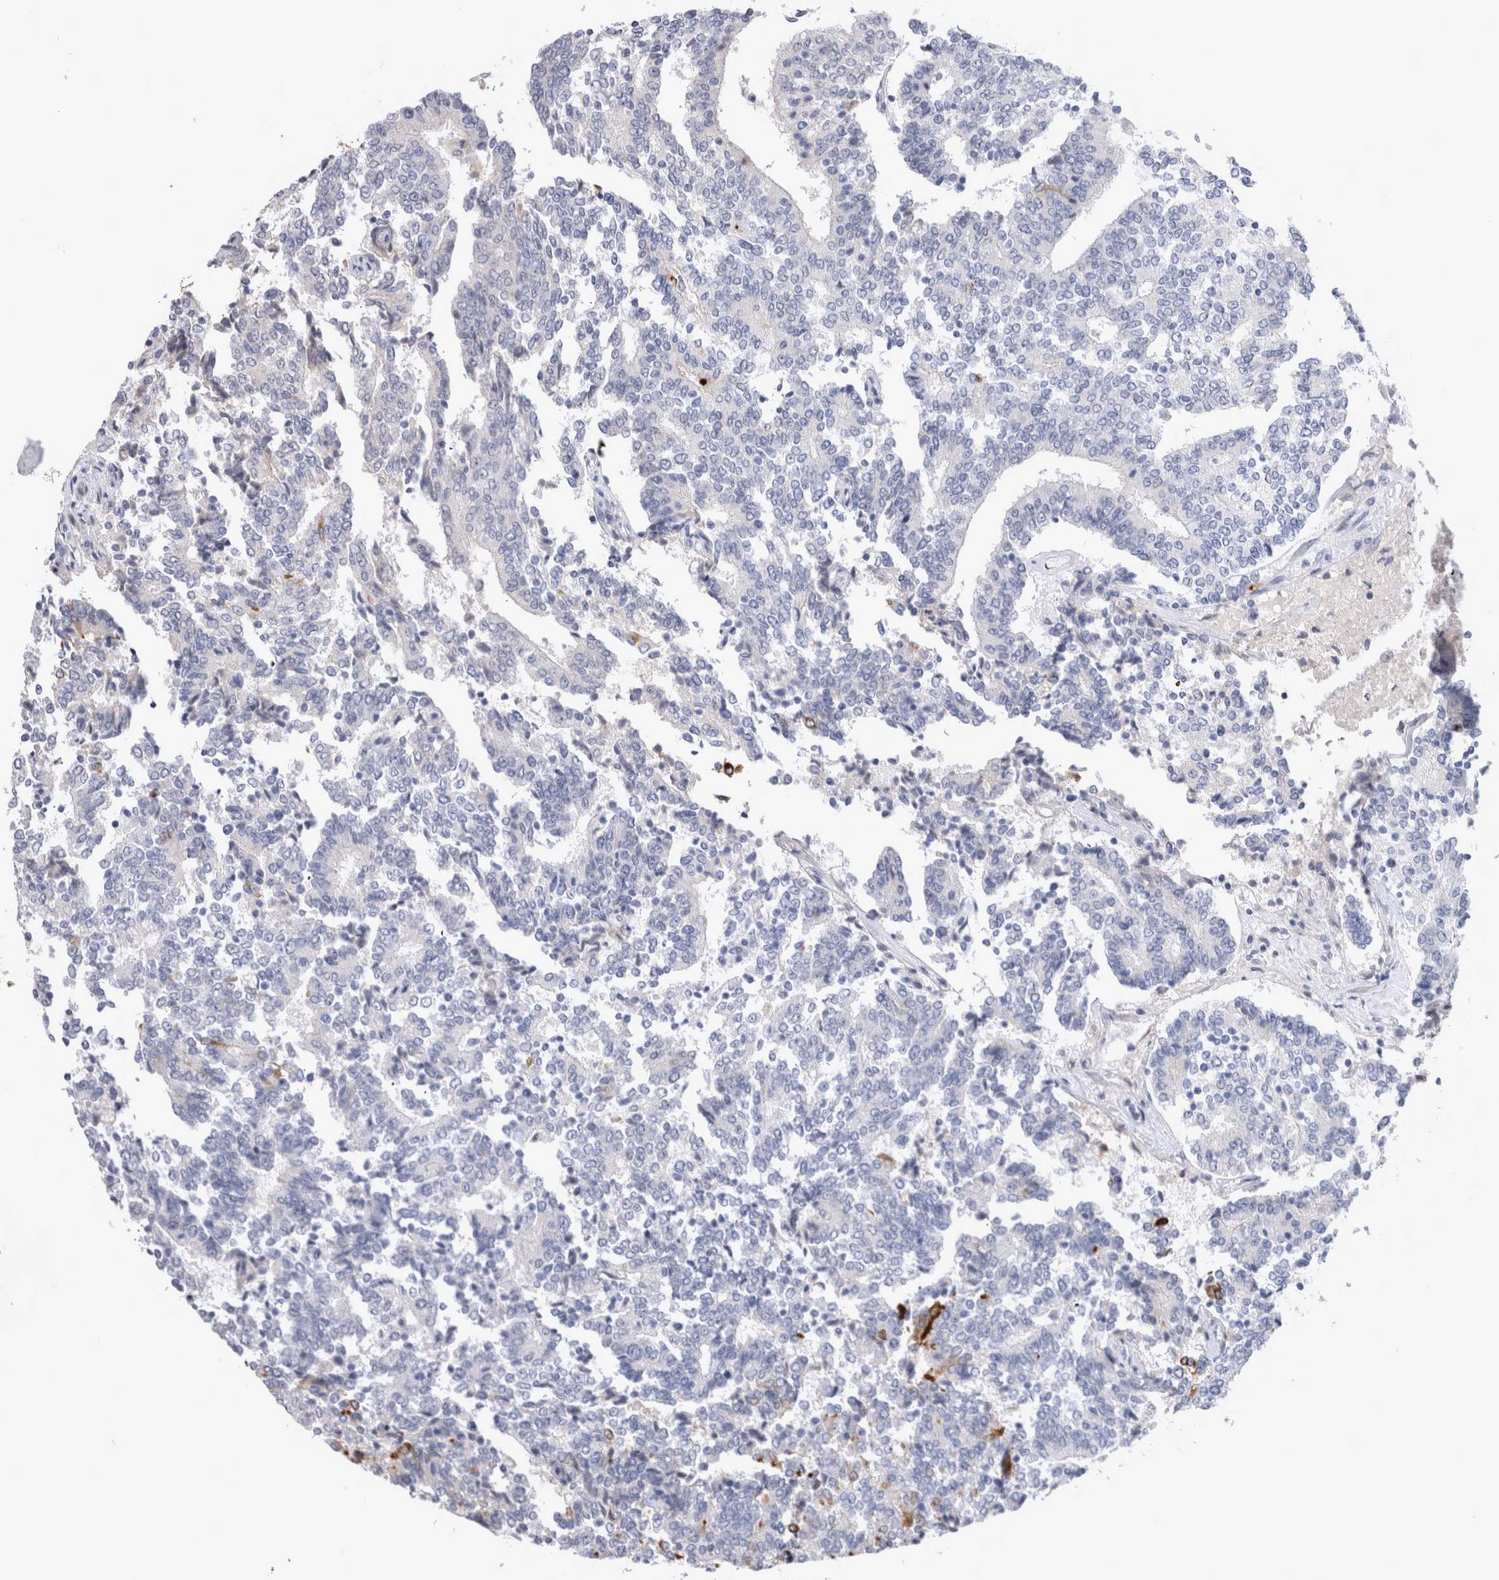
{"staining": {"intensity": "strong", "quantity": "<25%", "location": "cytoplasmic/membranous"}, "tissue": "prostate cancer", "cell_type": "Tumor cells", "image_type": "cancer", "snomed": [{"axis": "morphology", "description": "Normal tissue, NOS"}, {"axis": "morphology", "description": "Adenocarcinoma, High grade"}, {"axis": "topography", "description": "Prostate"}, {"axis": "topography", "description": "Seminal veicle"}], "caption": "The micrograph shows immunohistochemical staining of adenocarcinoma (high-grade) (prostate). There is strong cytoplasmic/membranous expression is seen in approximately <25% of tumor cells. The staining was performed using DAB to visualize the protein expression in brown, while the nuclei were stained in blue with hematoxylin (Magnification: 20x).", "gene": "MSMB", "patient": {"sex": "male", "age": 55}}